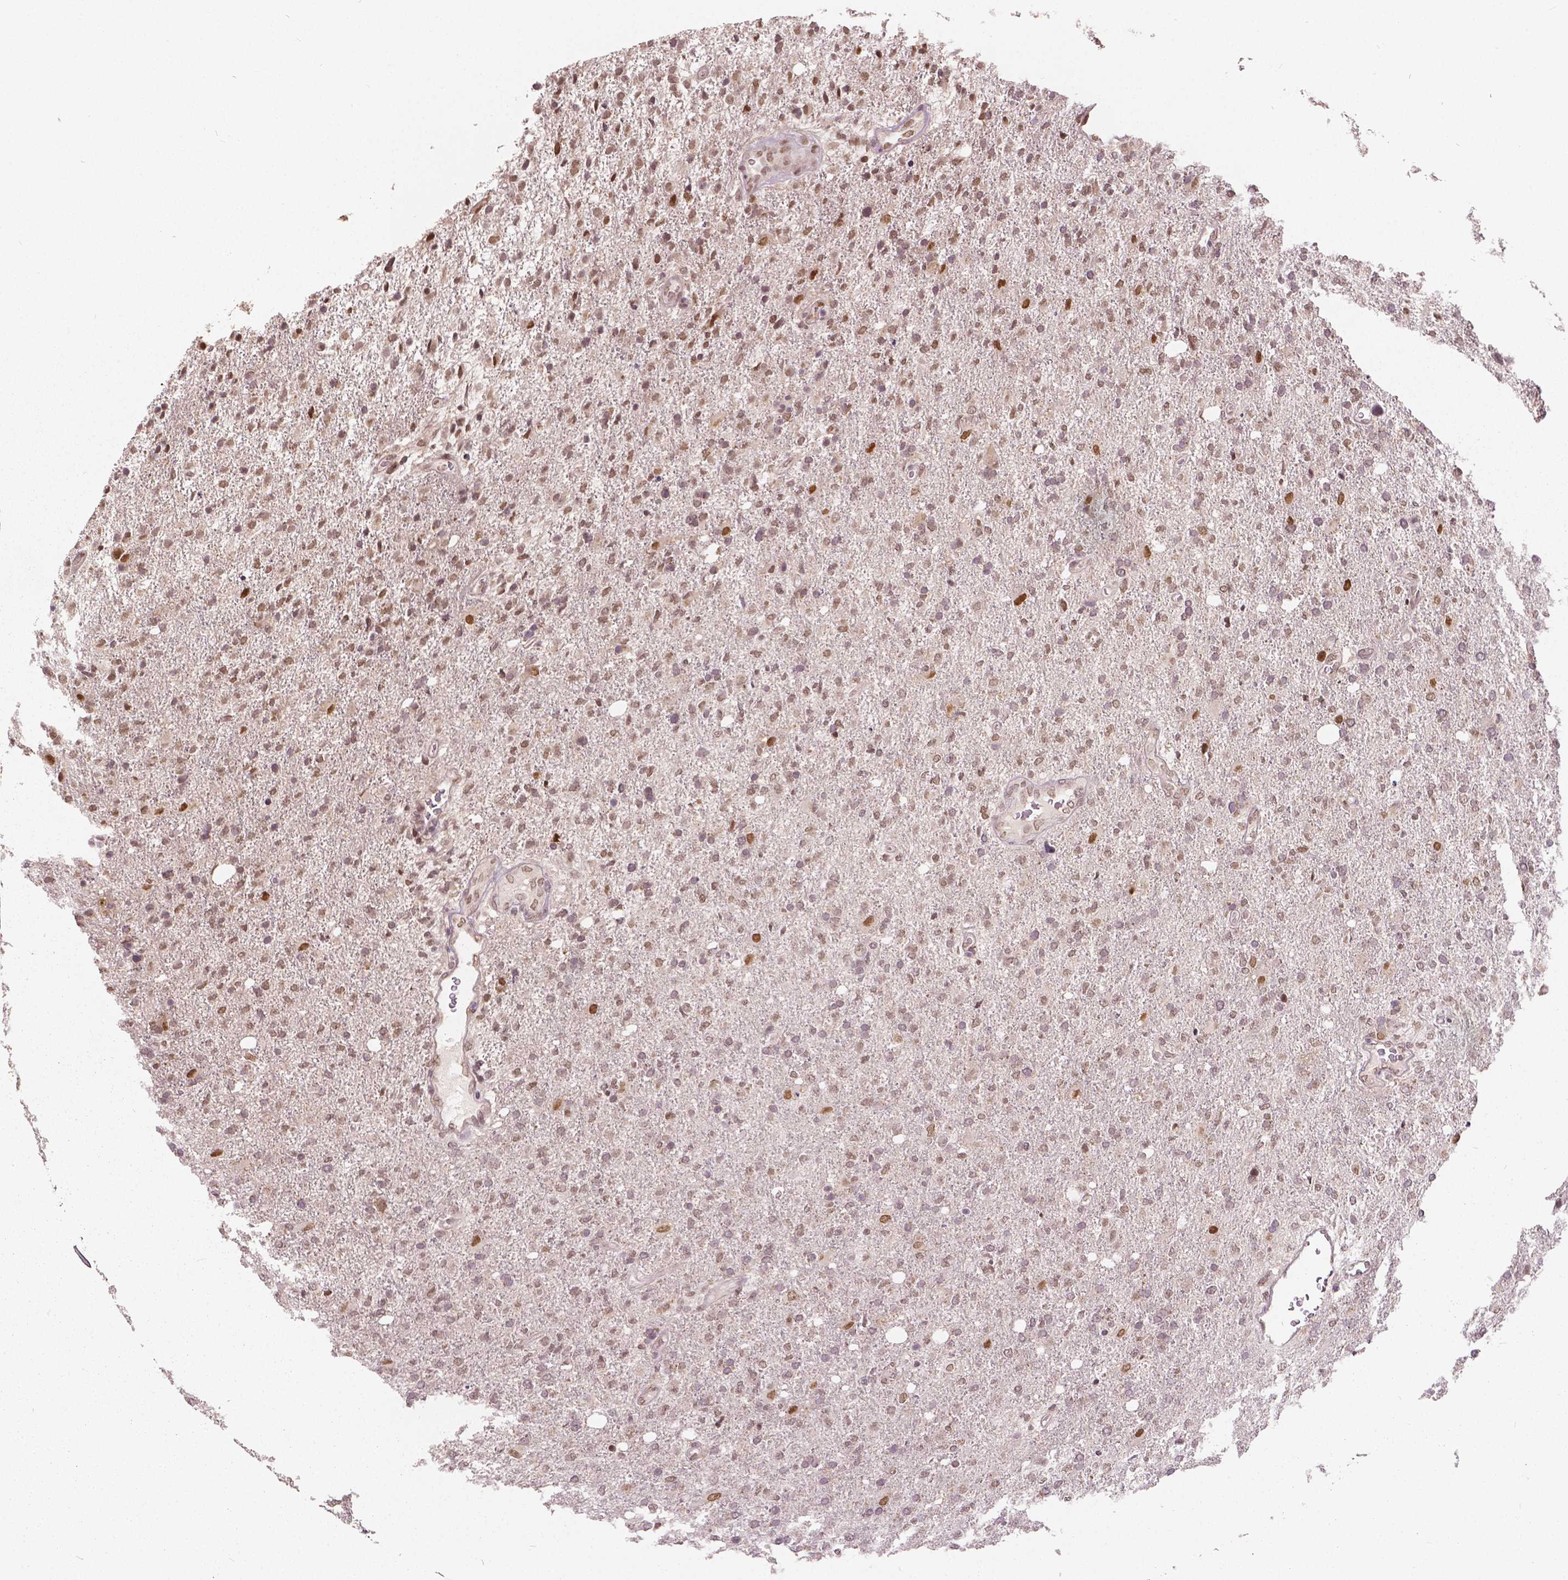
{"staining": {"intensity": "weak", "quantity": ">75%", "location": "nuclear"}, "tissue": "glioma", "cell_type": "Tumor cells", "image_type": "cancer", "snomed": [{"axis": "morphology", "description": "Glioma, malignant, High grade"}, {"axis": "topography", "description": "Cerebral cortex"}], "caption": "This histopathology image reveals glioma stained with immunohistochemistry to label a protein in brown. The nuclear of tumor cells show weak positivity for the protein. Nuclei are counter-stained blue.", "gene": "HMBOX1", "patient": {"sex": "male", "age": 70}}